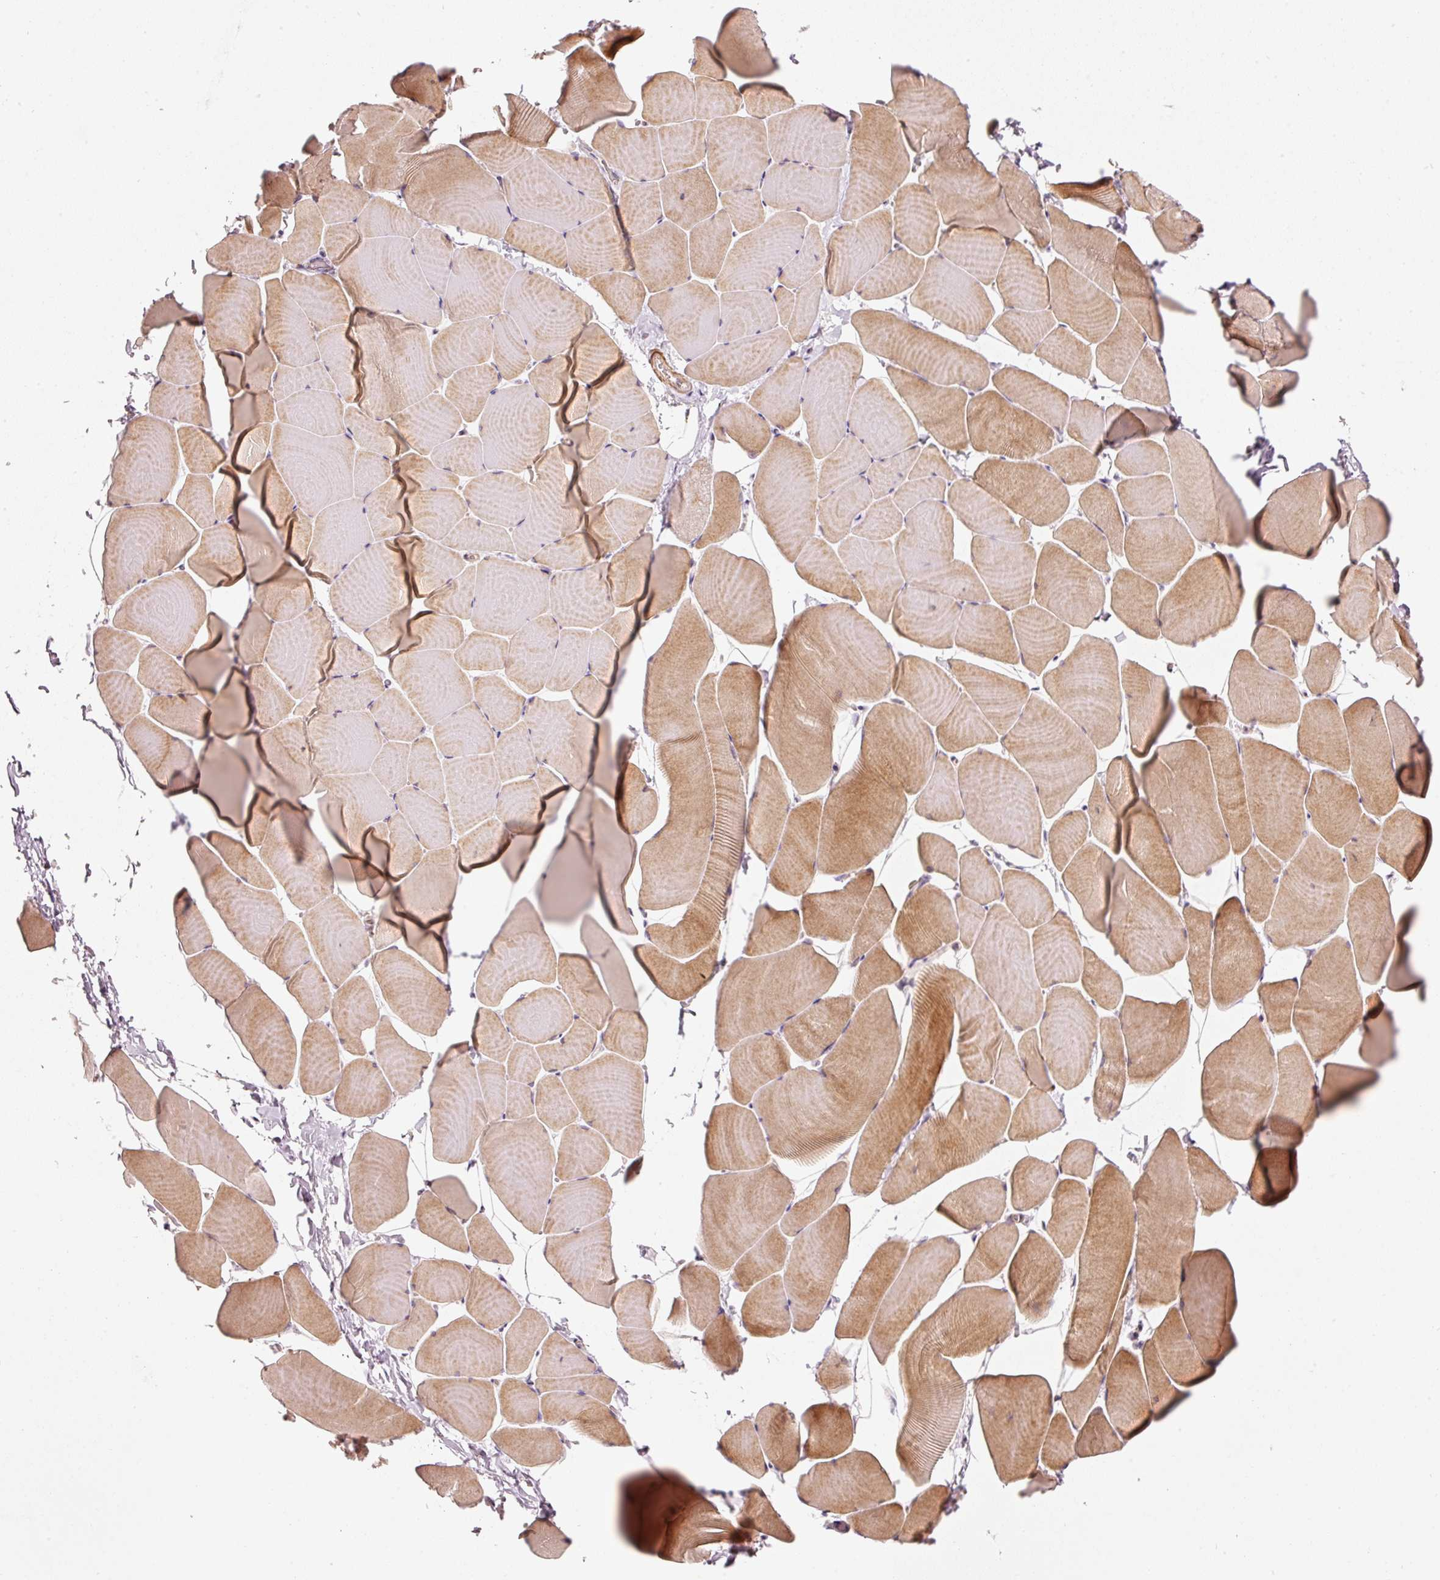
{"staining": {"intensity": "moderate", "quantity": ">75%", "location": "cytoplasmic/membranous"}, "tissue": "skeletal muscle", "cell_type": "Myocytes", "image_type": "normal", "snomed": [{"axis": "morphology", "description": "Normal tissue, NOS"}, {"axis": "topography", "description": "Skeletal muscle"}], "caption": "Myocytes reveal medium levels of moderate cytoplasmic/membranous staining in approximately >75% of cells in normal human skeletal muscle. (IHC, brightfield microscopy, high magnification).", "gene": "ARHGAP22", "patient": {"sex": "male", "age": 25}}